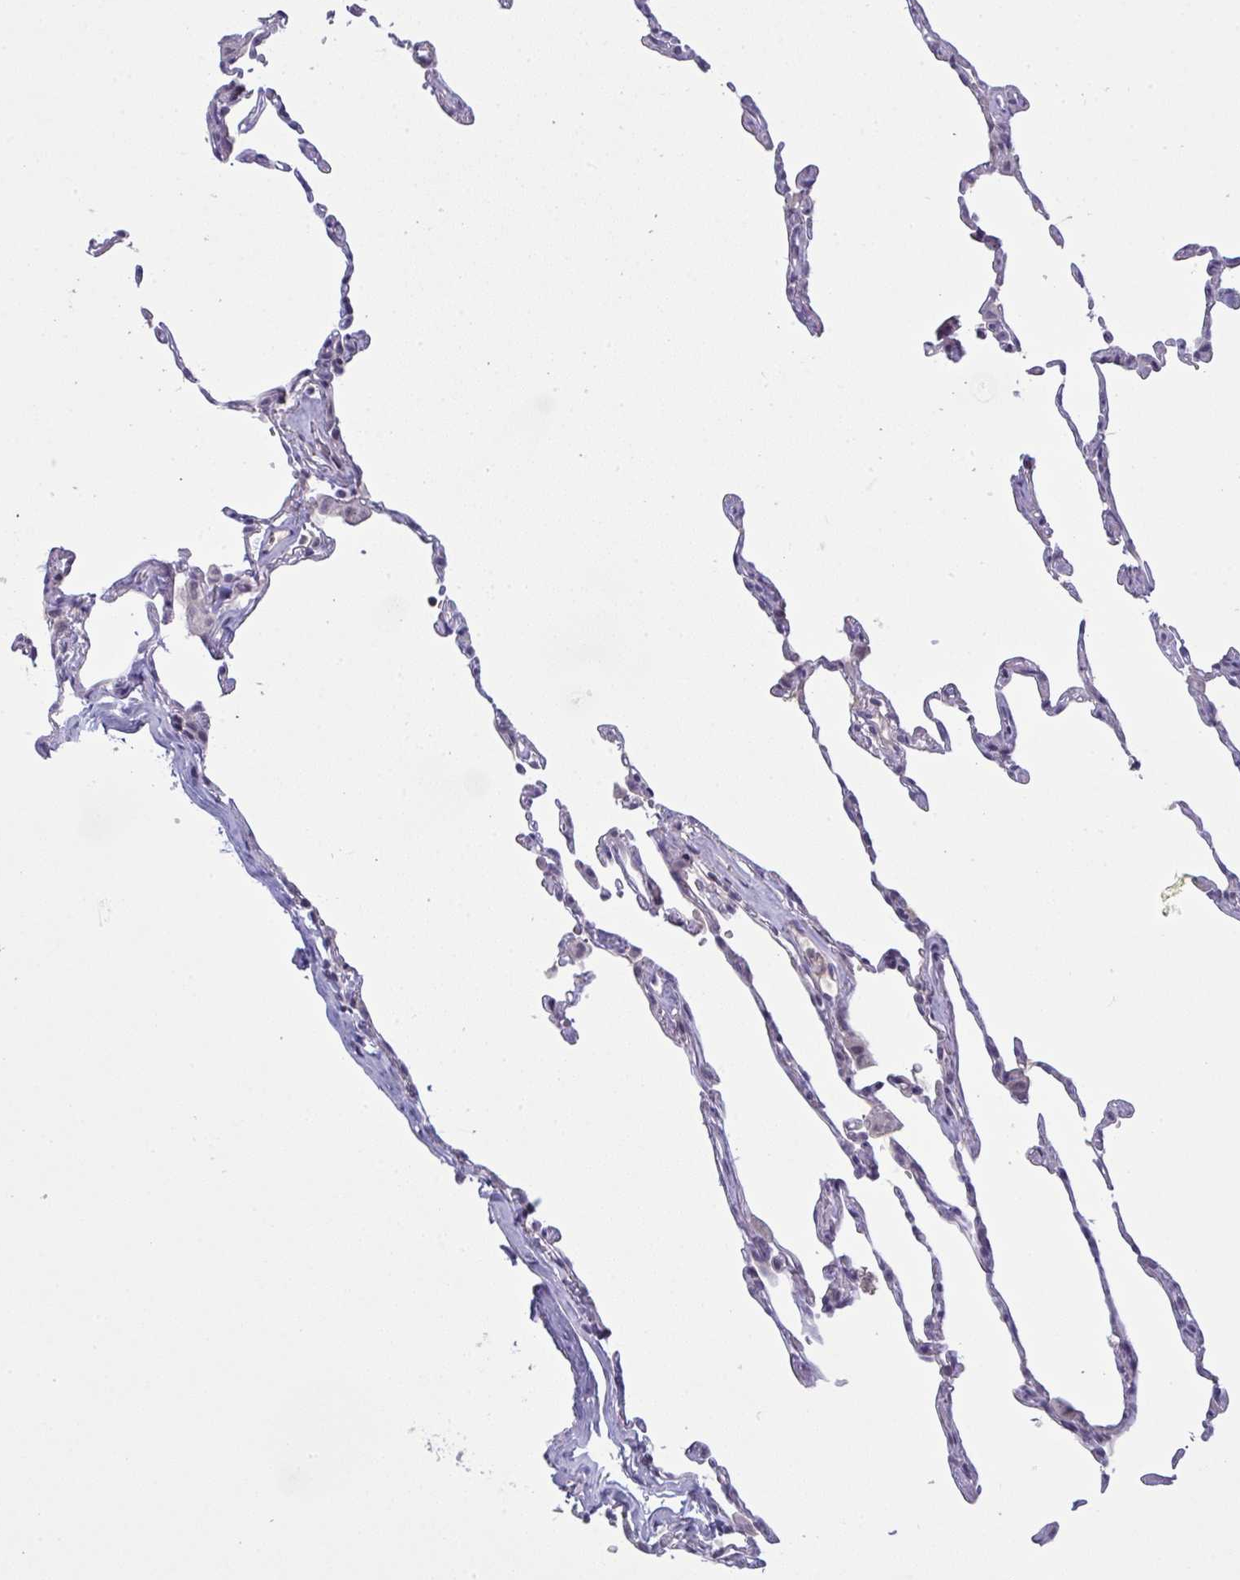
{"staining": {"intensity": "negative", "quantity": "none", "location": "none"}, "tissue": "lung", "cell_type": "Alveolar cells", "image_type": "normal", "snomed": [{"axis": "morphology", "description": "Normal tissue, NOS"}, {"axis": "topography", "description": "Lung"}], "caption": "Image shows no protein staining in alveolar cells of unremarkable lung. Nuclei are stained in blue.", "gene": "ZNF784", "patient": {"sex": "female", "age": 57}}